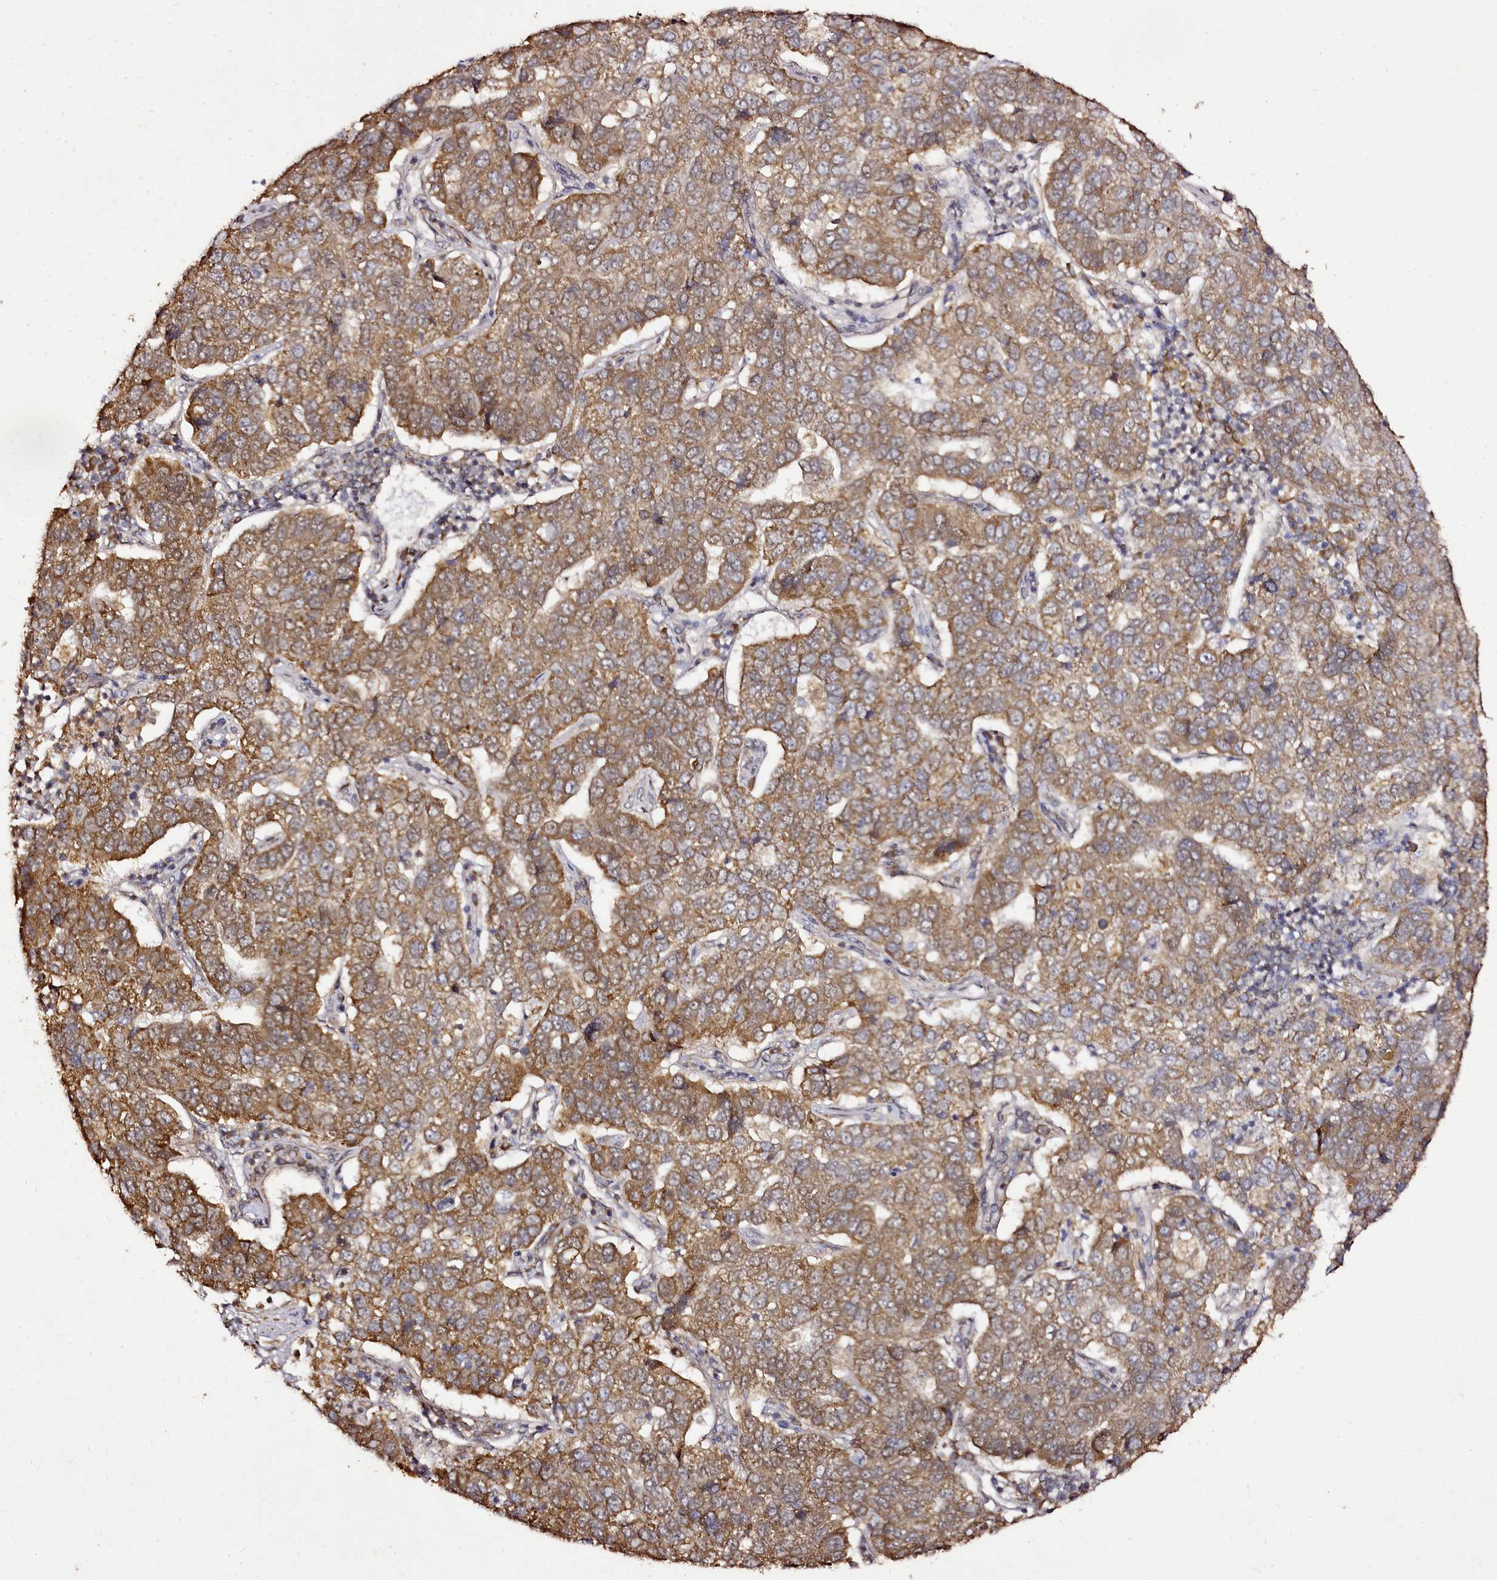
{"staining": {"intensity": "moderate", "quantity": ">75%", "location": "cytoplasmic/membranous"}, "tissue": "pancreatic cancer", "cell_type": "Tumor cells", "image_type": "cancer", "snomed": [{"axis": "morphology", "description": "Adenocarcinoma, NOS"}, {"axis": "topography", "description": "Pancreas"}], "caption": "A histopathology image showing moderate cytoplasmic/membranous positivity in approximately >75% of tumor cells in pancreatic cancer, as visualized by brown immunohistochemical staining.", "gene": "EDIL3", "patient": {"sex": "female", "age": 61}}